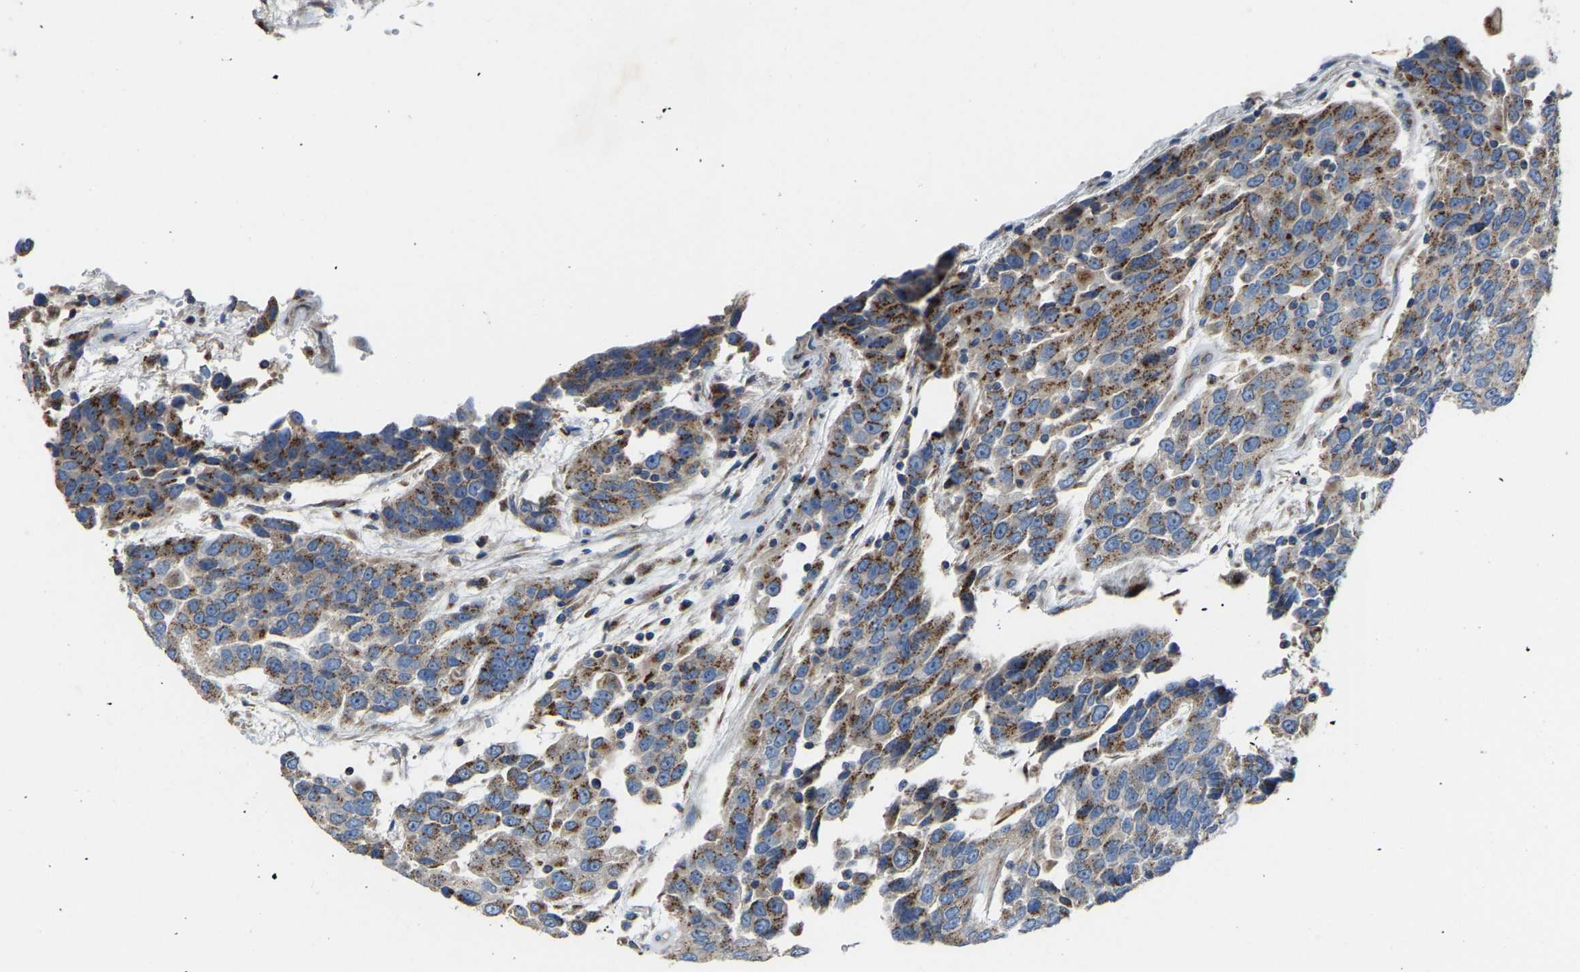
{"staining": {"intensity": "moderate", "quantity": ">75%", "location": "cytoplasmic/membranous"}, "tissue": "urothelial cancer", "cell_type": "Tumor cells", "image_type": "cancer", "snomed": [{"axis": "morphology", "description": "Urothelial carcinoma, High grade"}, {"axis": "topography", "description": "Urinary bladder"}], "caption": "About >75% of tumor cells in urothelial carcinoma (high-grade) reveal moderate cytoplasmic/membranous protein positivity as visualized by brown immunohistochemical staining.", "gene": "CANT1", "patient": {"sex": "female", "age": 80}}